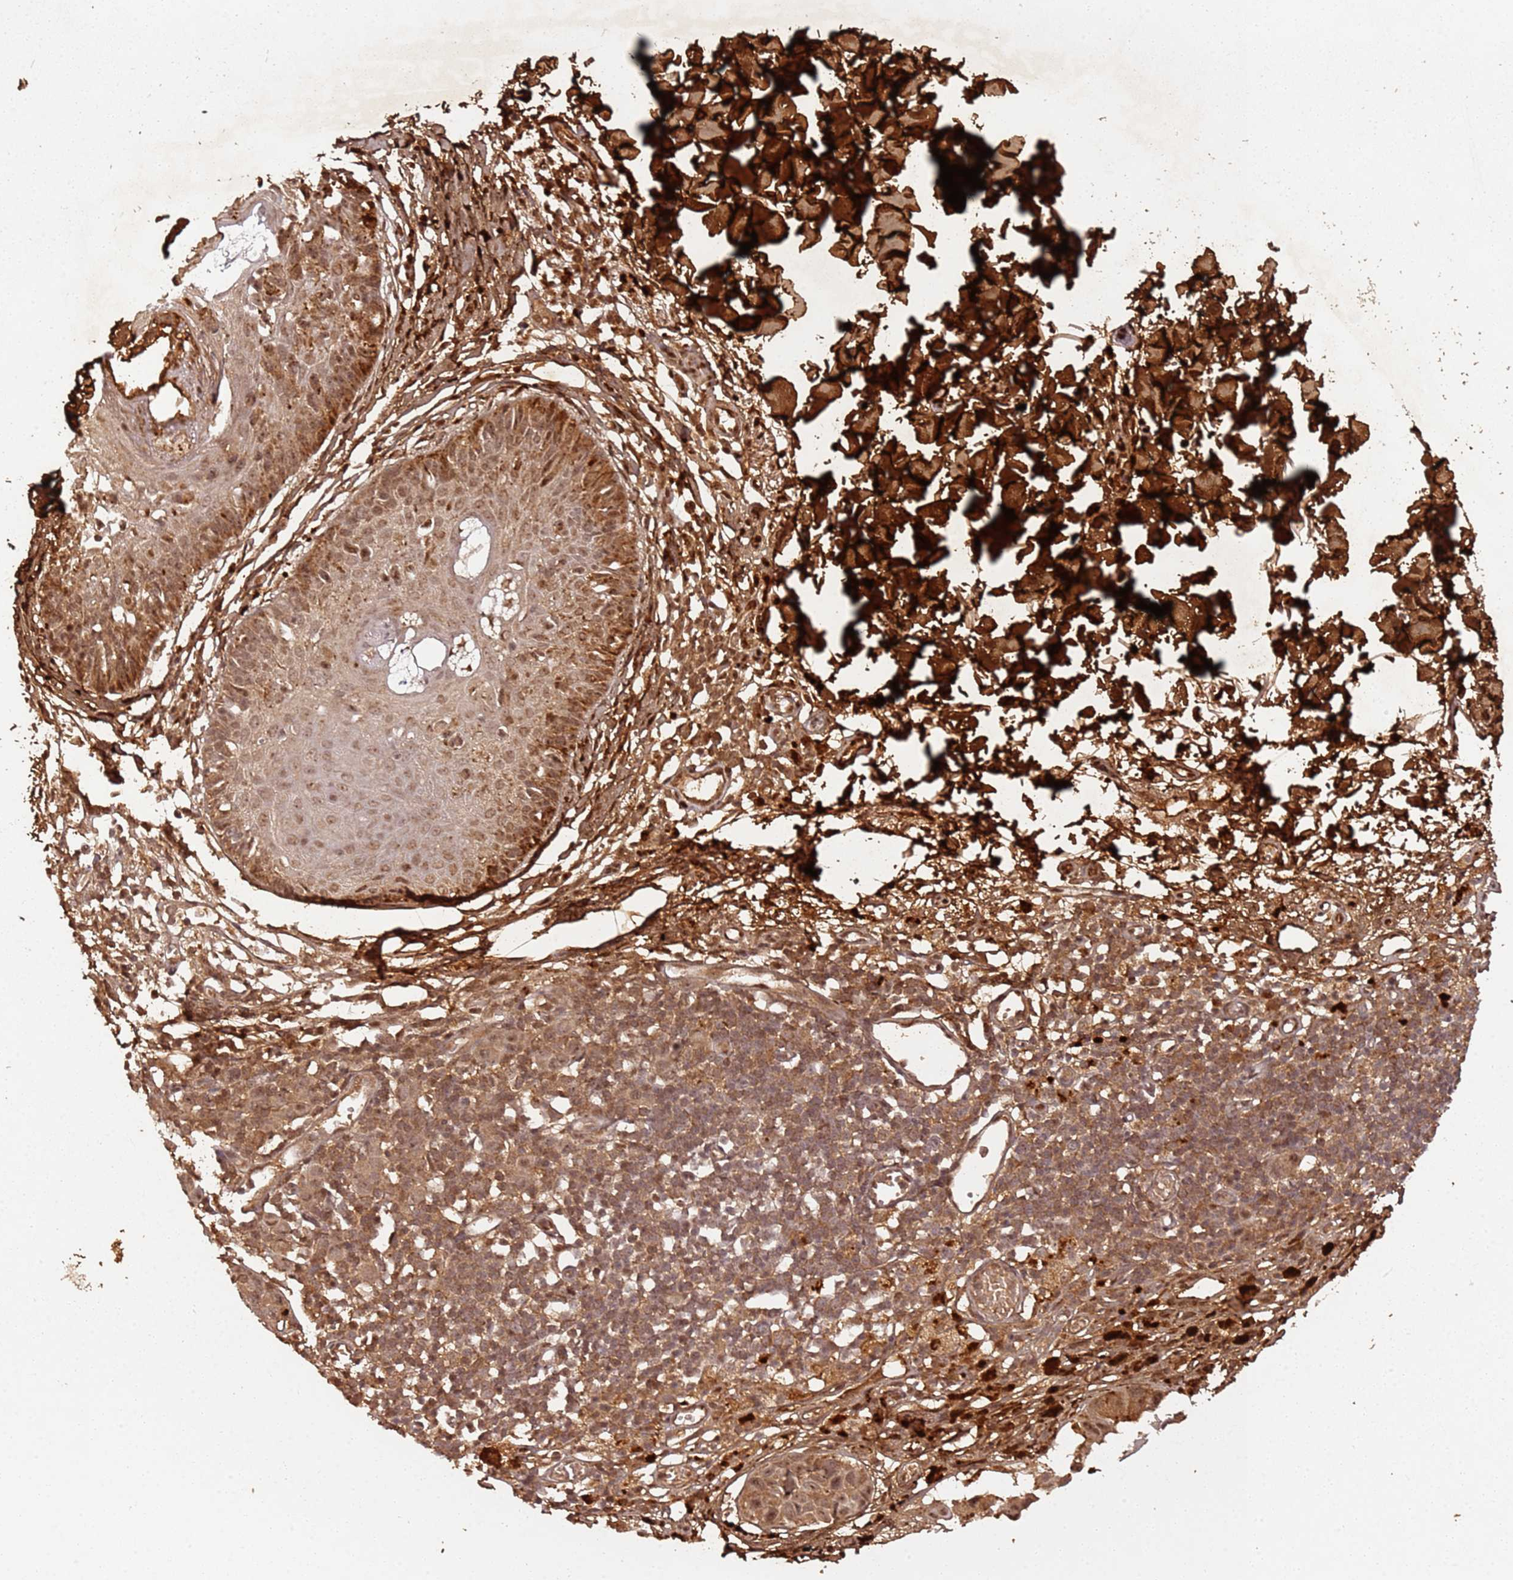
{"staining": {"intensity": "moderate", "quantity": ">75%", "location": "cytoplasmic/membranous,nuclear"}, "tissue": "melanoma", "cell_type": "Tumor cells", "image_type": "cancer", "snomed": [{"axis": "morphology", "description": "Malignant melanoma, NOS"}, {"axis": "topography", "description": "Skin"}], "caption": "Human malignant melanoma stained with a brown dye displays moderate cytoplasmic/membranous and nuclear positive positivity in approximately >75% of tumor cells.", "gene": "COL1A2", "patient": {"sex": "male", "age": 73}}